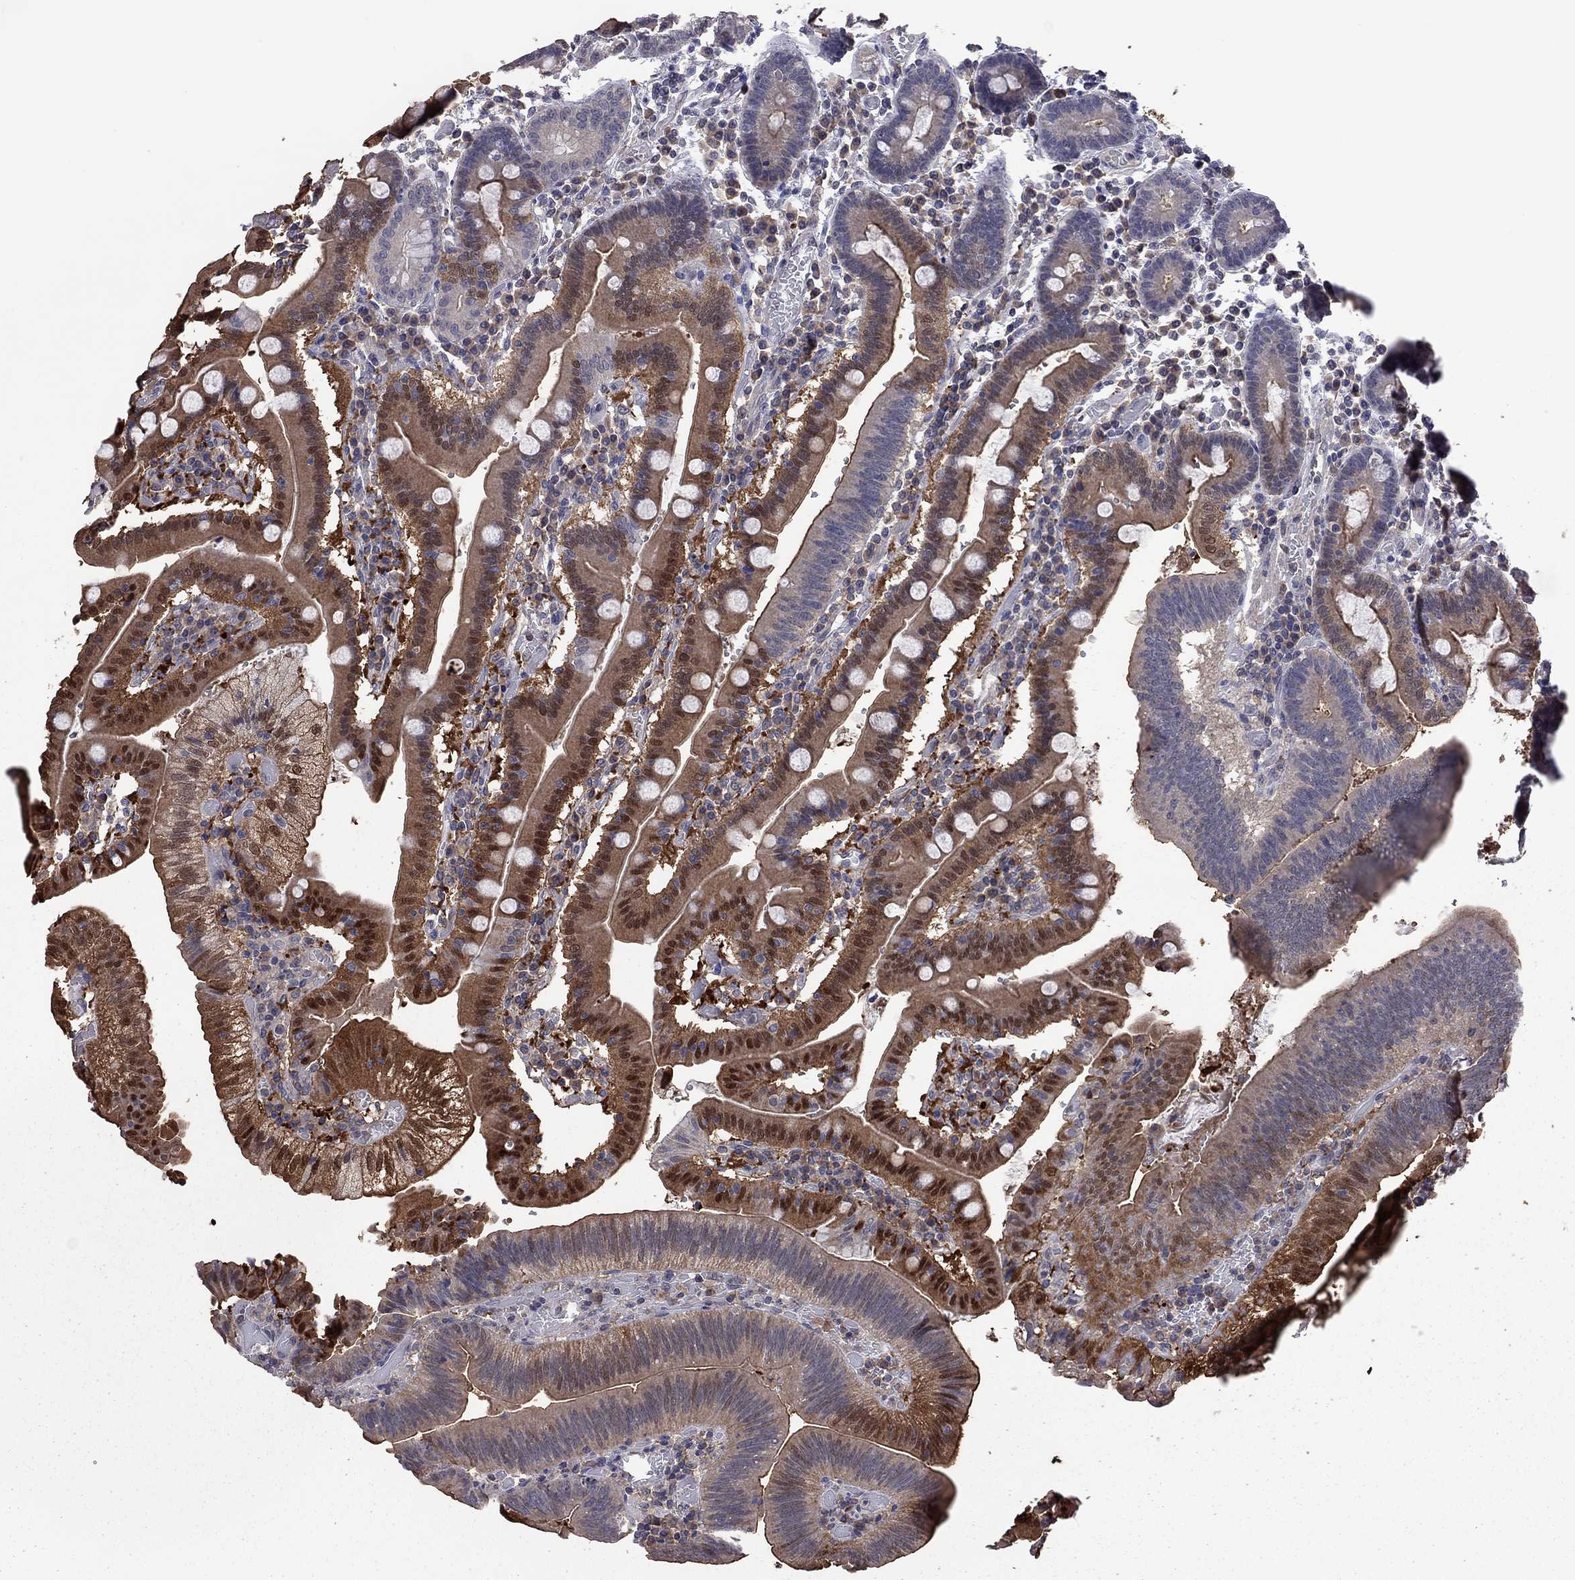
{"staining": {"intensity": "strong", "quantity": "25%-75%", "location": "cytoplasmic/membranous"}, "tissue": "duodenum", "cell_type": "Glandular cells", "image_type": "normal", "snomed": [{"axis": "morphology", "description": "Normal tissue, NOS"}, {"axis": "topography", "description": "Duodenum"}], "caption": "High-power microscopy captured an immunohistochemistry histopathology image of unremarkable duodenum, revealing strong cytoplasmic/membranous positivity in approximately 25%-75% of glandular cells.", "gene": "TSNARE1", "patient": {"sex": "female", "age": 62}}